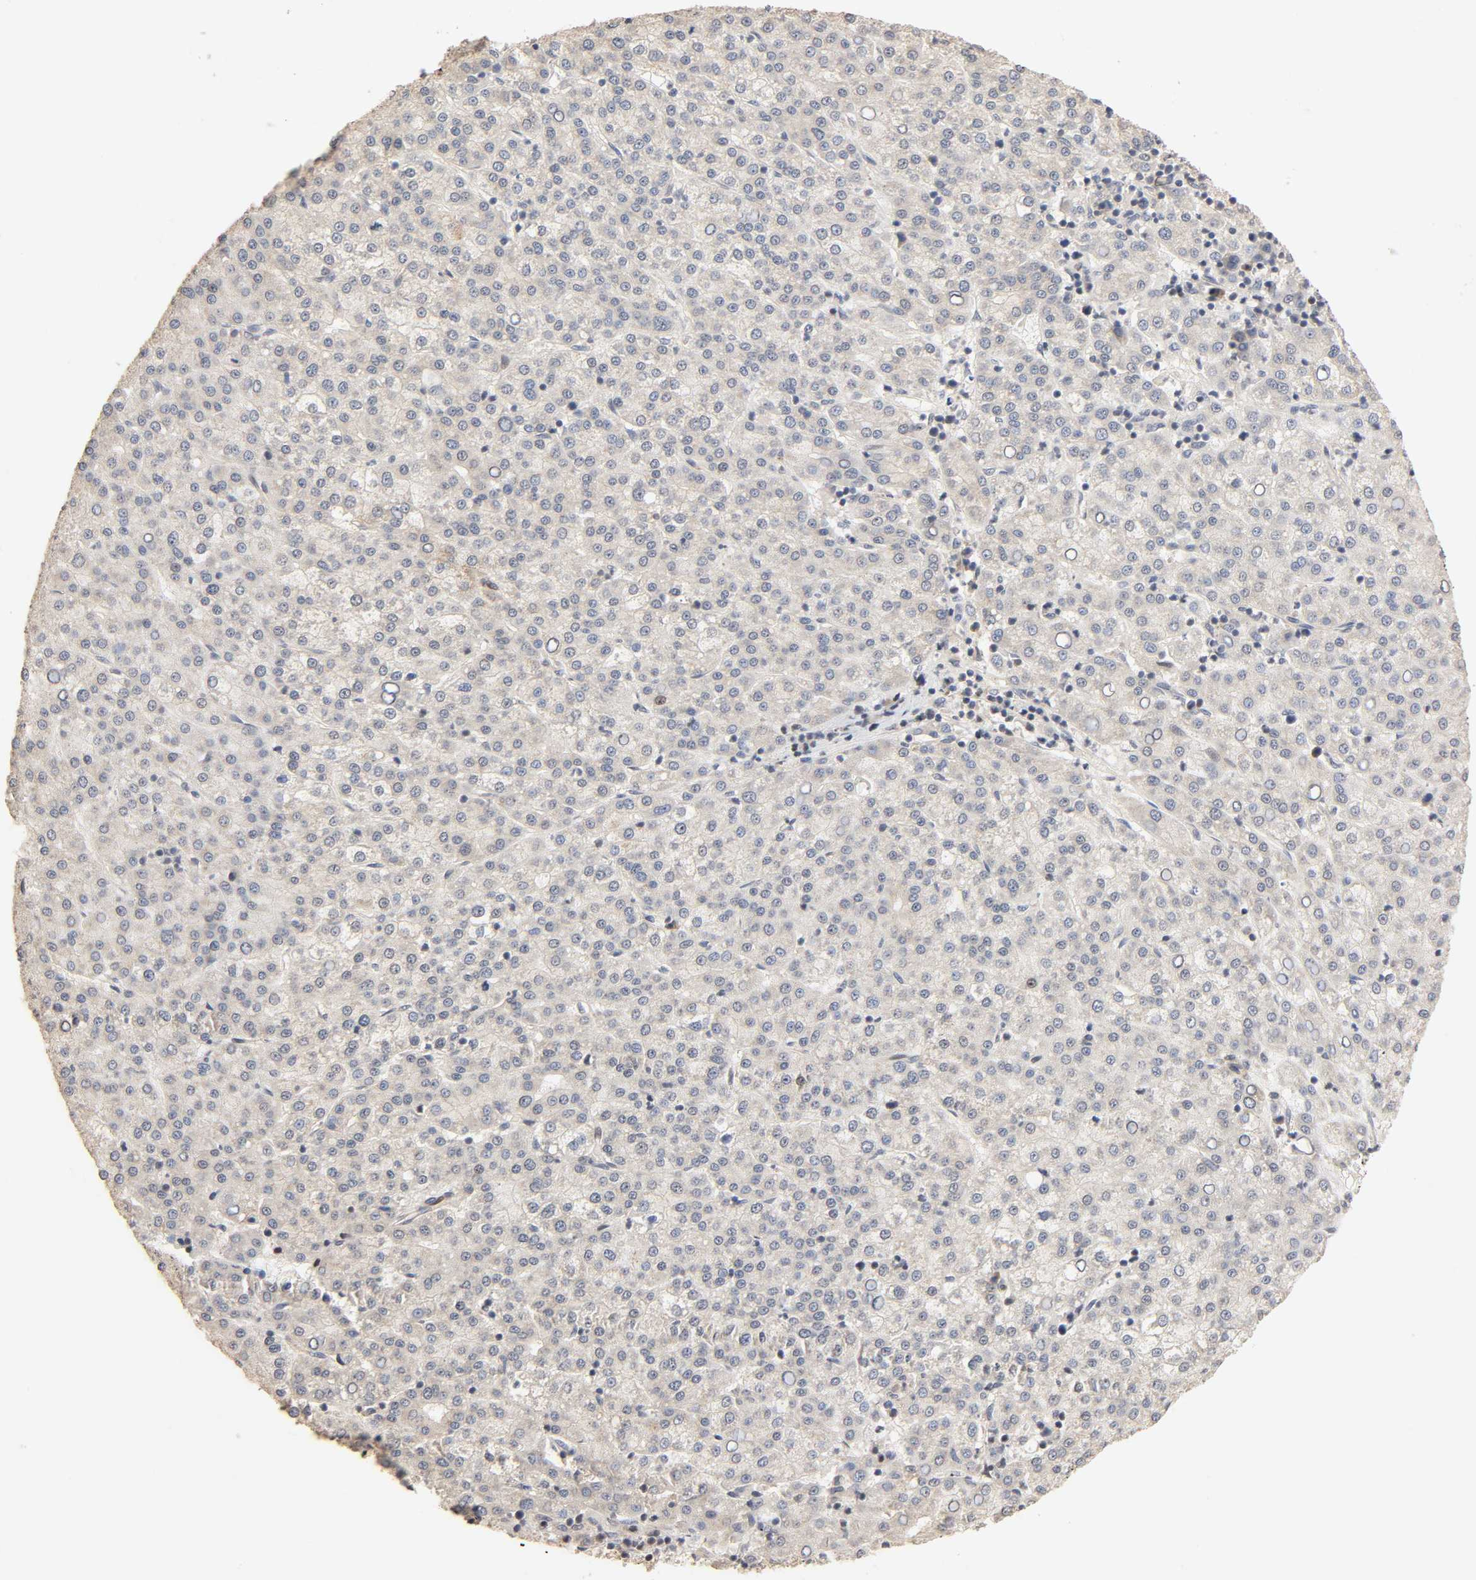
{"staining": {"intensity": "weak", "quantity": "<25%", "location": "cytoplasmic/membranous"}, "tissue": "liver cancer", "cell_type": "Tumor cells", "image_type": "cancer", "snomed": [{"axis": "morphology", "description": "Carcinoma, Hepatocellular, NOS"}, {"axis": "topography", "description": "Liver"}], "caption": "Immunohistochemistry histopathology image of liver cancer (hepatocellular carcinoma) stained for a protein (brown), which demonstrates no positivity in tumor cells.", "gene": "NEMF", "patient": {"sex": "female", "age": 58}}